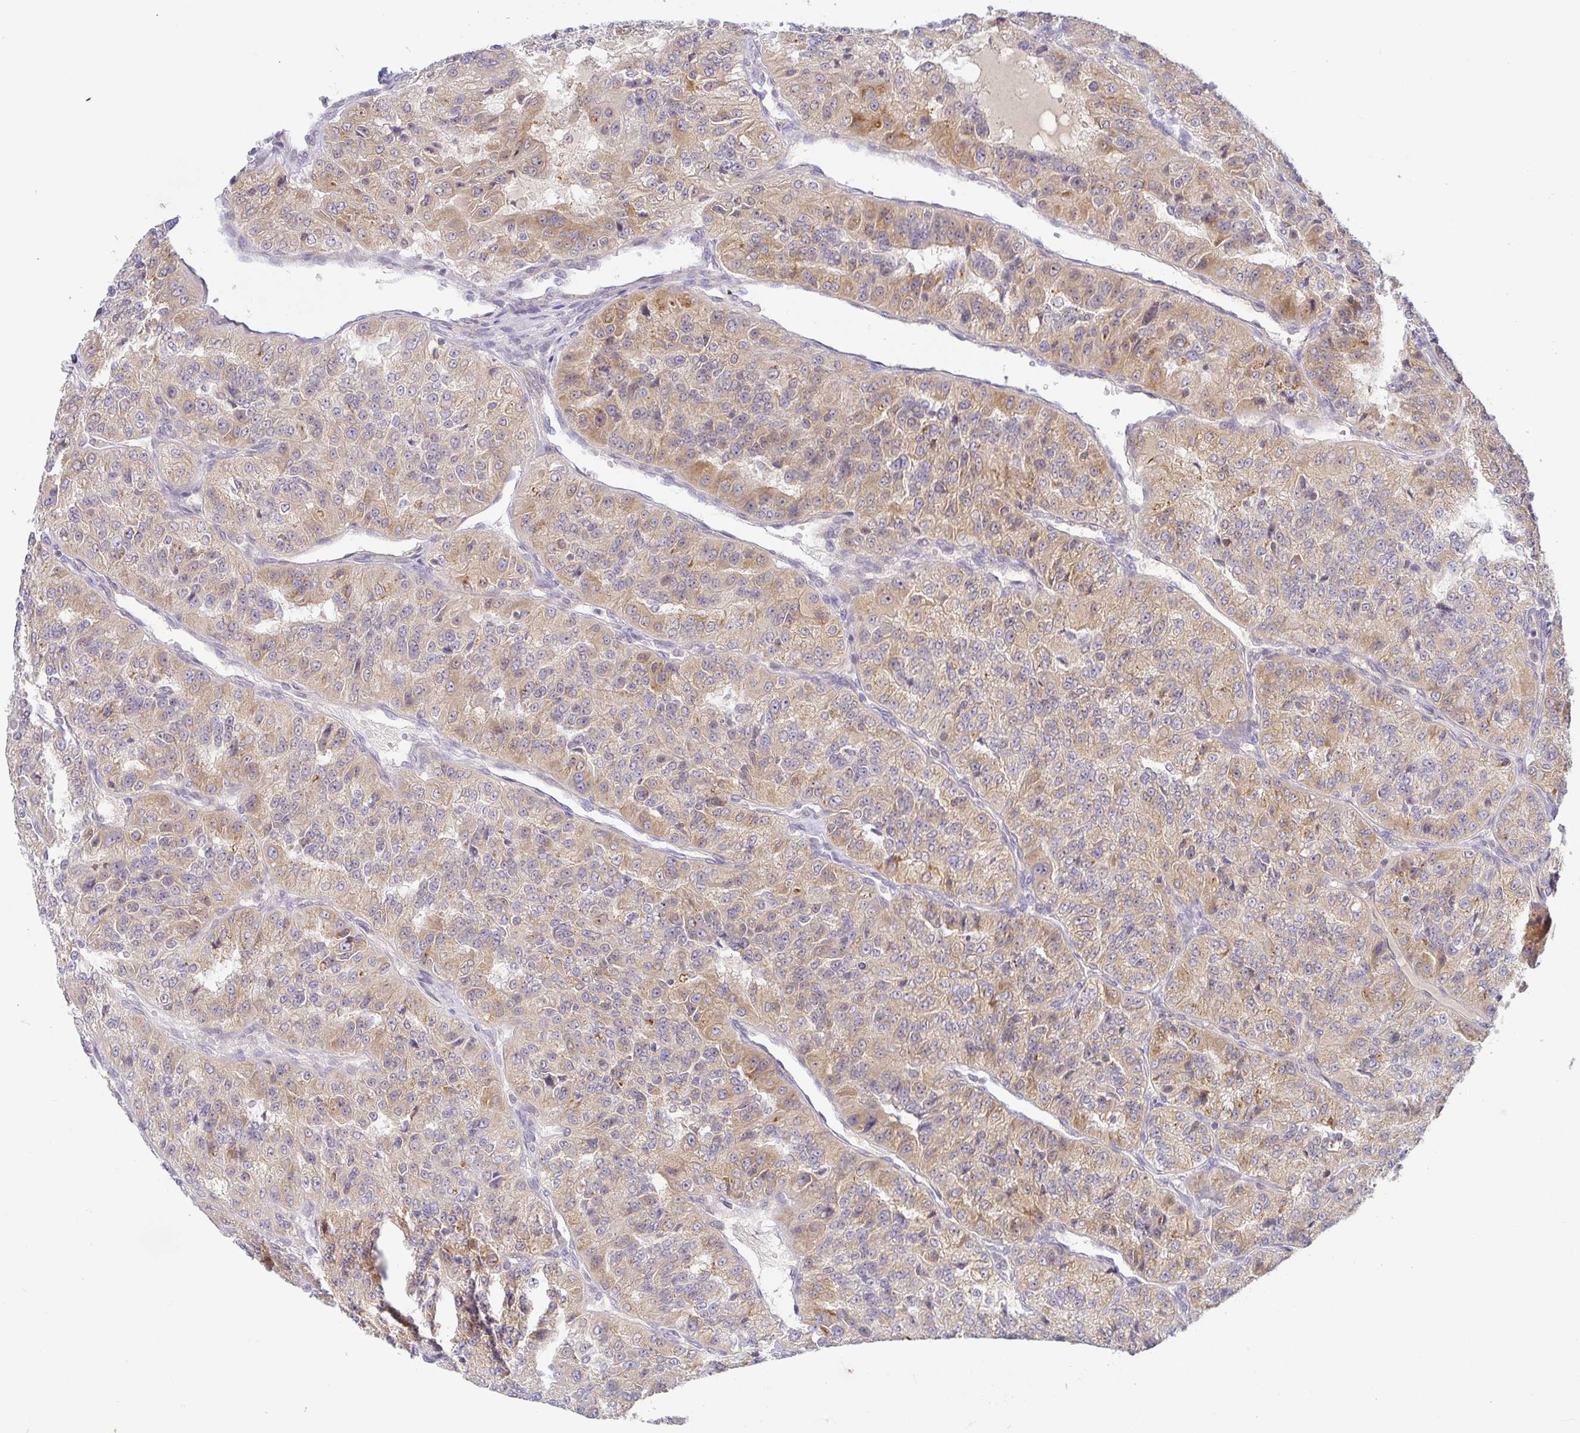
{"staining": {"intensity": "moderate", "quantity": ">75%", "location": "cytoplasmic/membranous"}, "tissue": "renal cancer", "cell_type": "Tumor cells", "image_type": "cancer", "snomed": [{"axis": "morphology", "description": "Adenocarcinoma, NOS"}, {"axis": "topography", "description": "Kidney"}], "caption": "IHC (DAB (3,3'-diaminobenzidine)) staining of renal adenocarcinoma shows moderate cytoplasmic/membranous protein staining in approximately >75% of tumor cells.", "gene": "DERL2", "patient": {"sex": "female", "age": 63}}